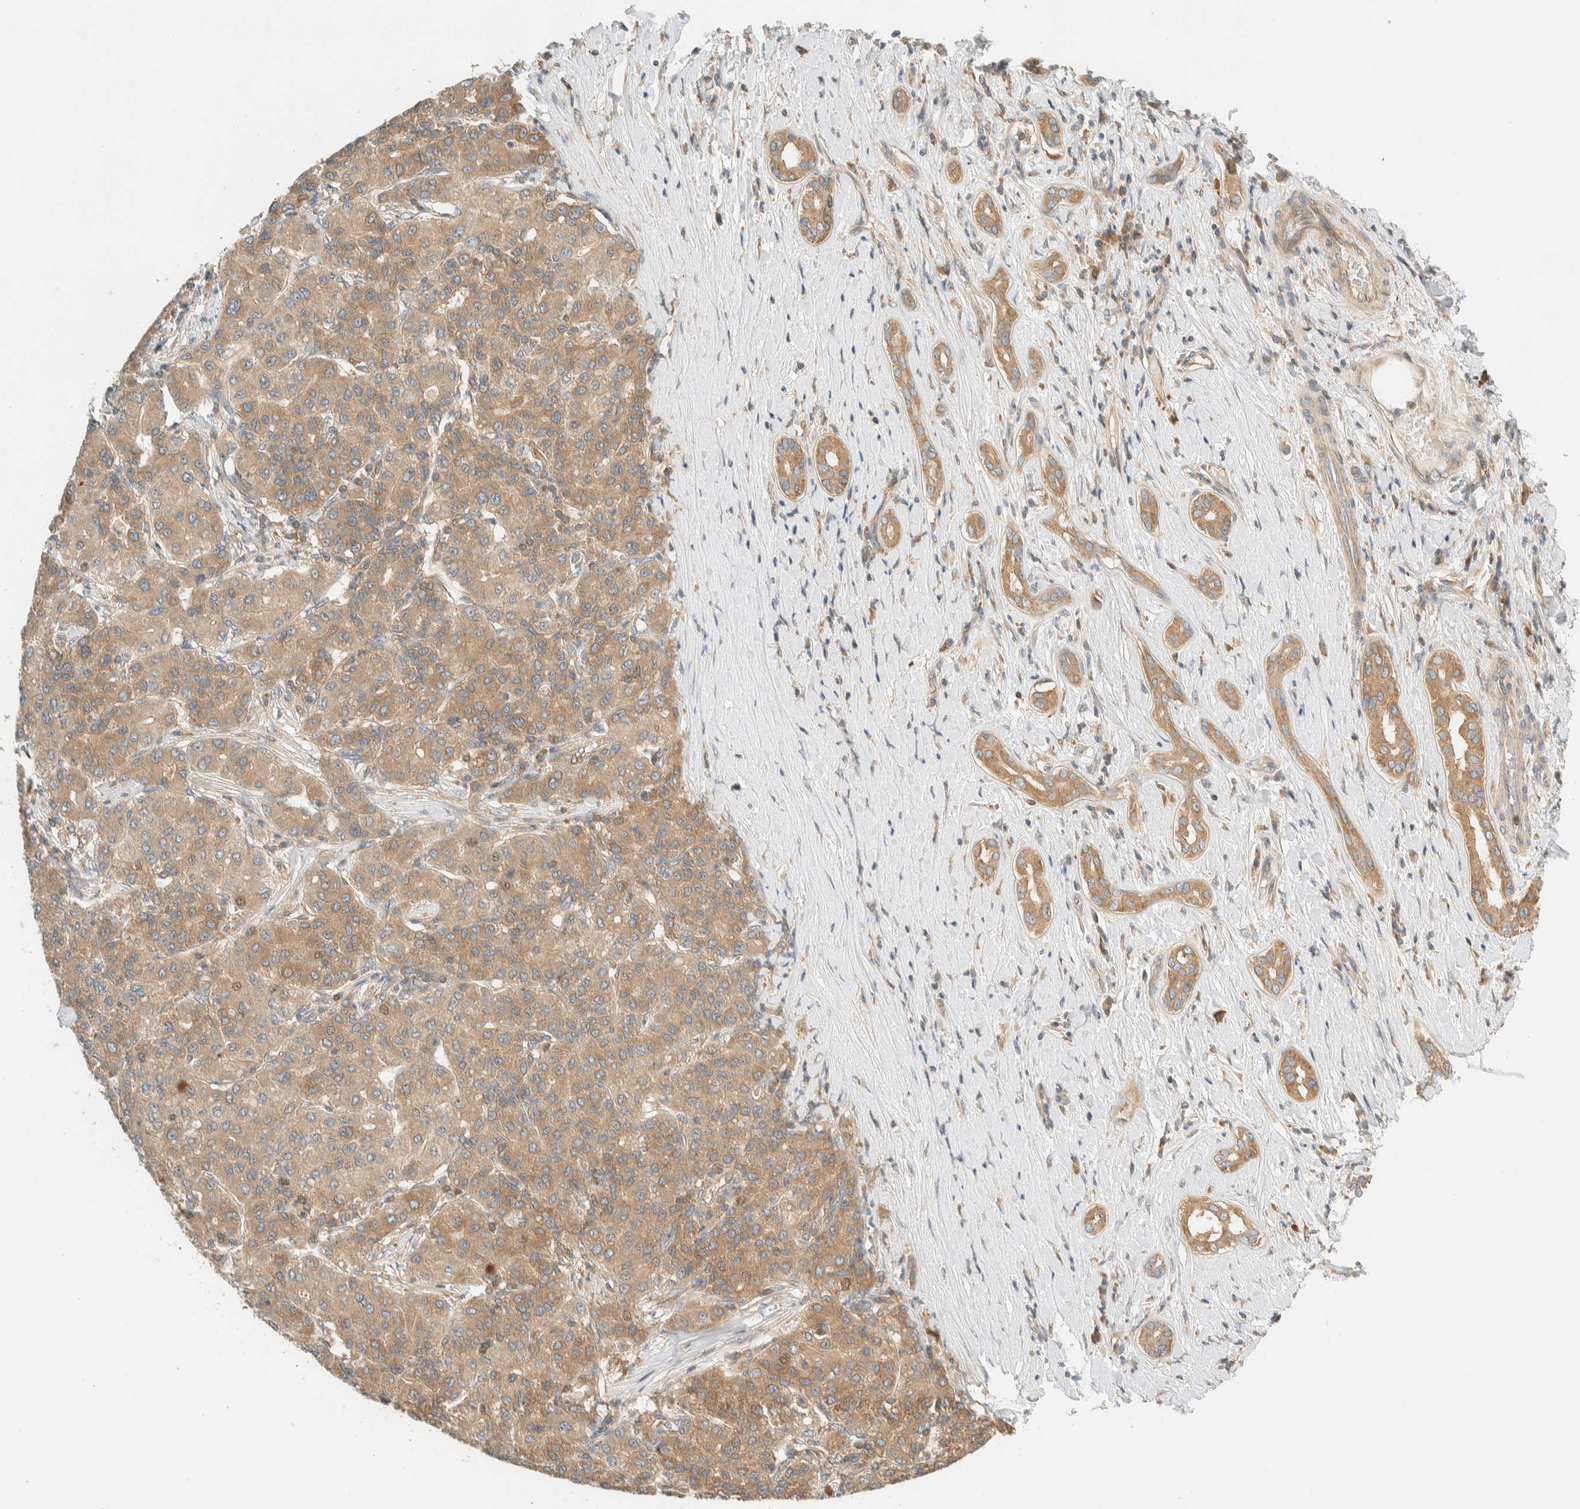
{"staining": {"intensity": "moderate", "quantity": ">75%", "location": "cytoplasmic/membranous"}, "tissue": "liver cancer", "cell_type": "Tumor cells", "image_type": "cancer", "snomed": [{"axis": "morphology", "description": "Carcinoma, Hepatocellular, NOS"}, {"axis": "topography", "description": "Liver"}], "caption": "The immunohistochemical stain shows moderate cytoplasmic/membranous staining in tumor cells of hepatocellular carcinoma (liver) tissue.", "gene": "ARFGEF1", "patient": {"sex": "male", "age": 65}}